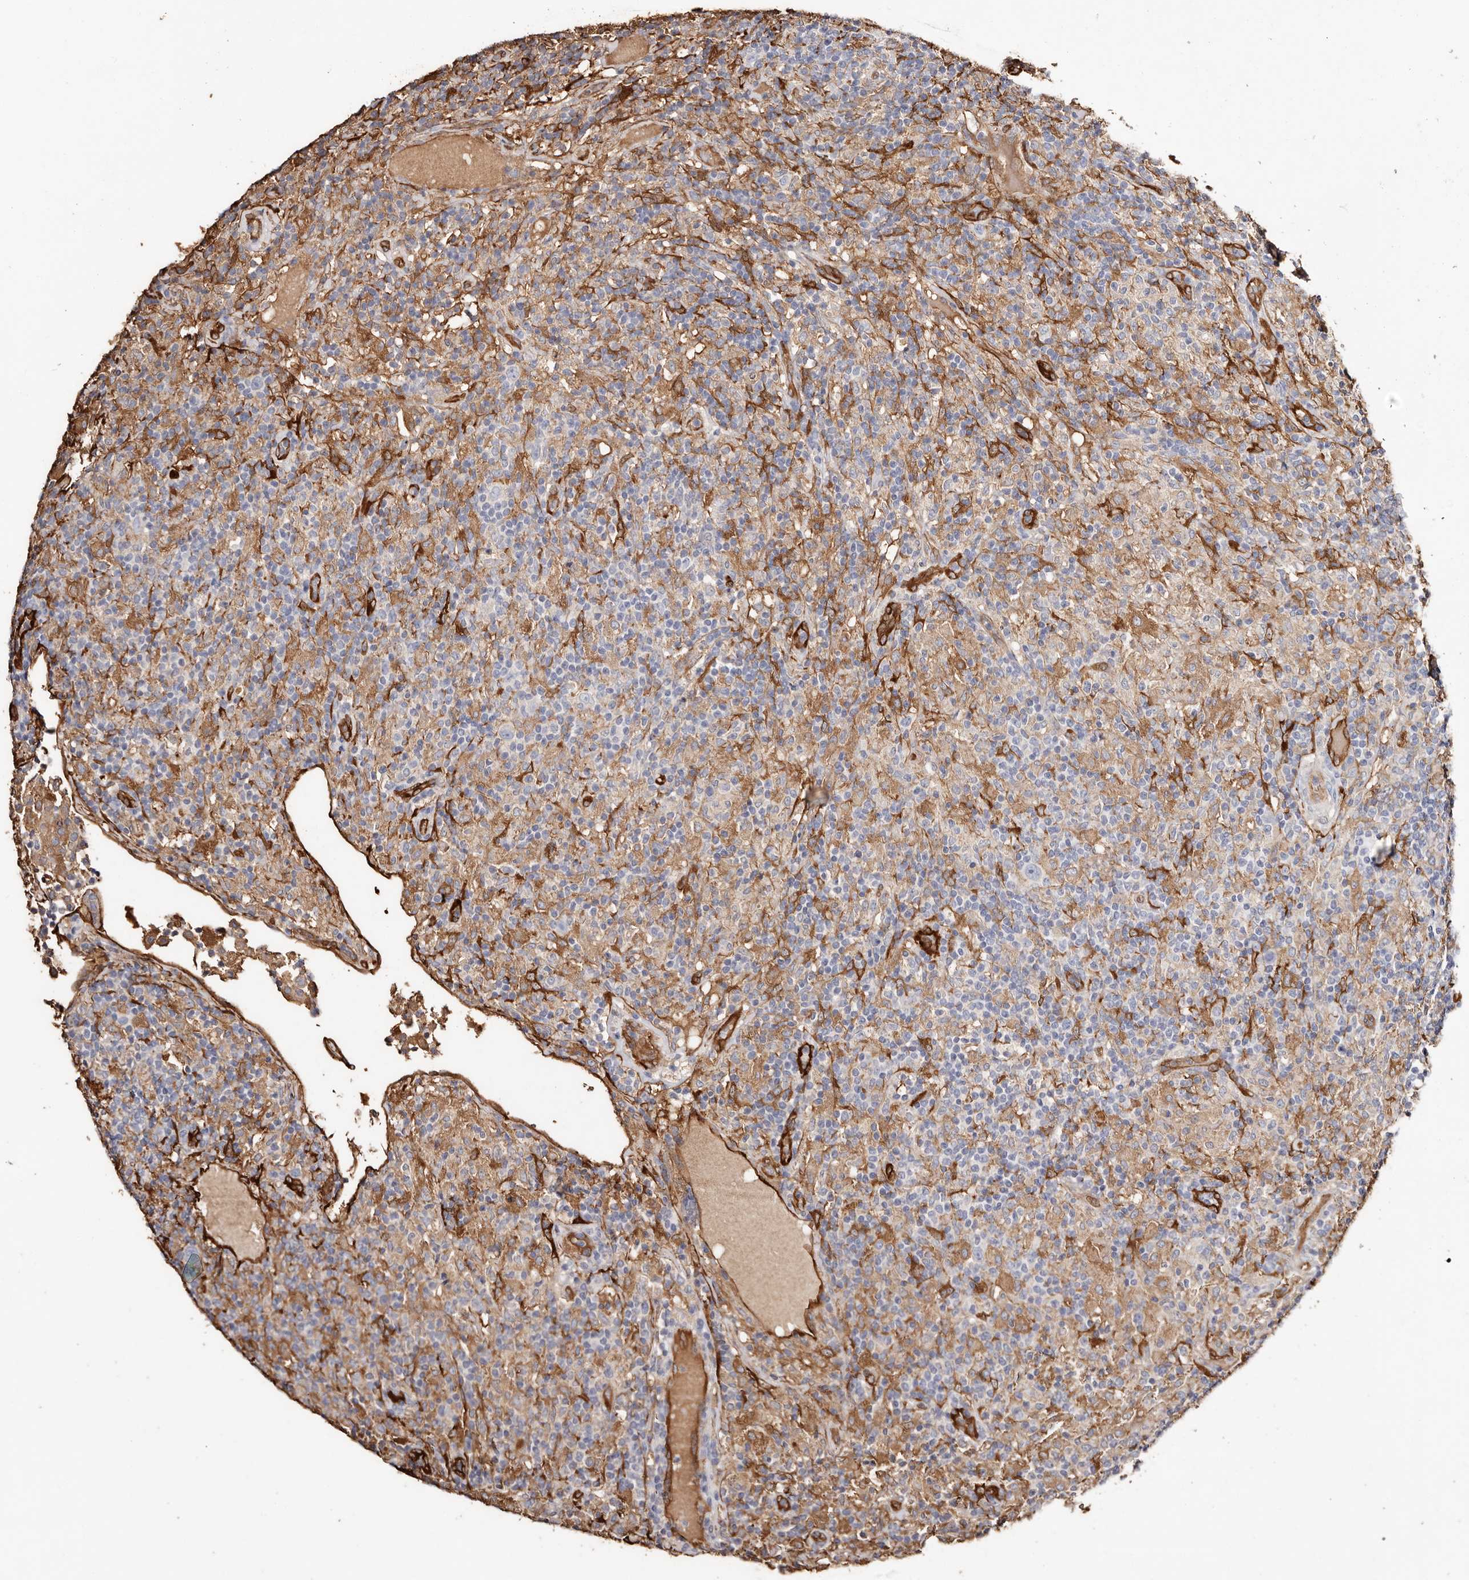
{"staining": {"intensity": "negative", "quantity": "none", "location": "none"}, "tissue": "lymphoma", "cell_type": "Tumor cells", "image_type": "cancer", "snomed": [{"axis": "morphology", "description": "Hodgkin's disease, NOS"}, {"axis": "topography", "description": "Lymph node"}], "caption": "This histopathology image is of Hodgkin's disease stained with IHC to label a protein in brown with the nuclei are counter-stained blue. There is no expression in tumor cells. (Immunohistochemistry, brightfield microscopy, high magnification).", "gene": "TGM2", "patient": {"sex": "male", "age": 70}}